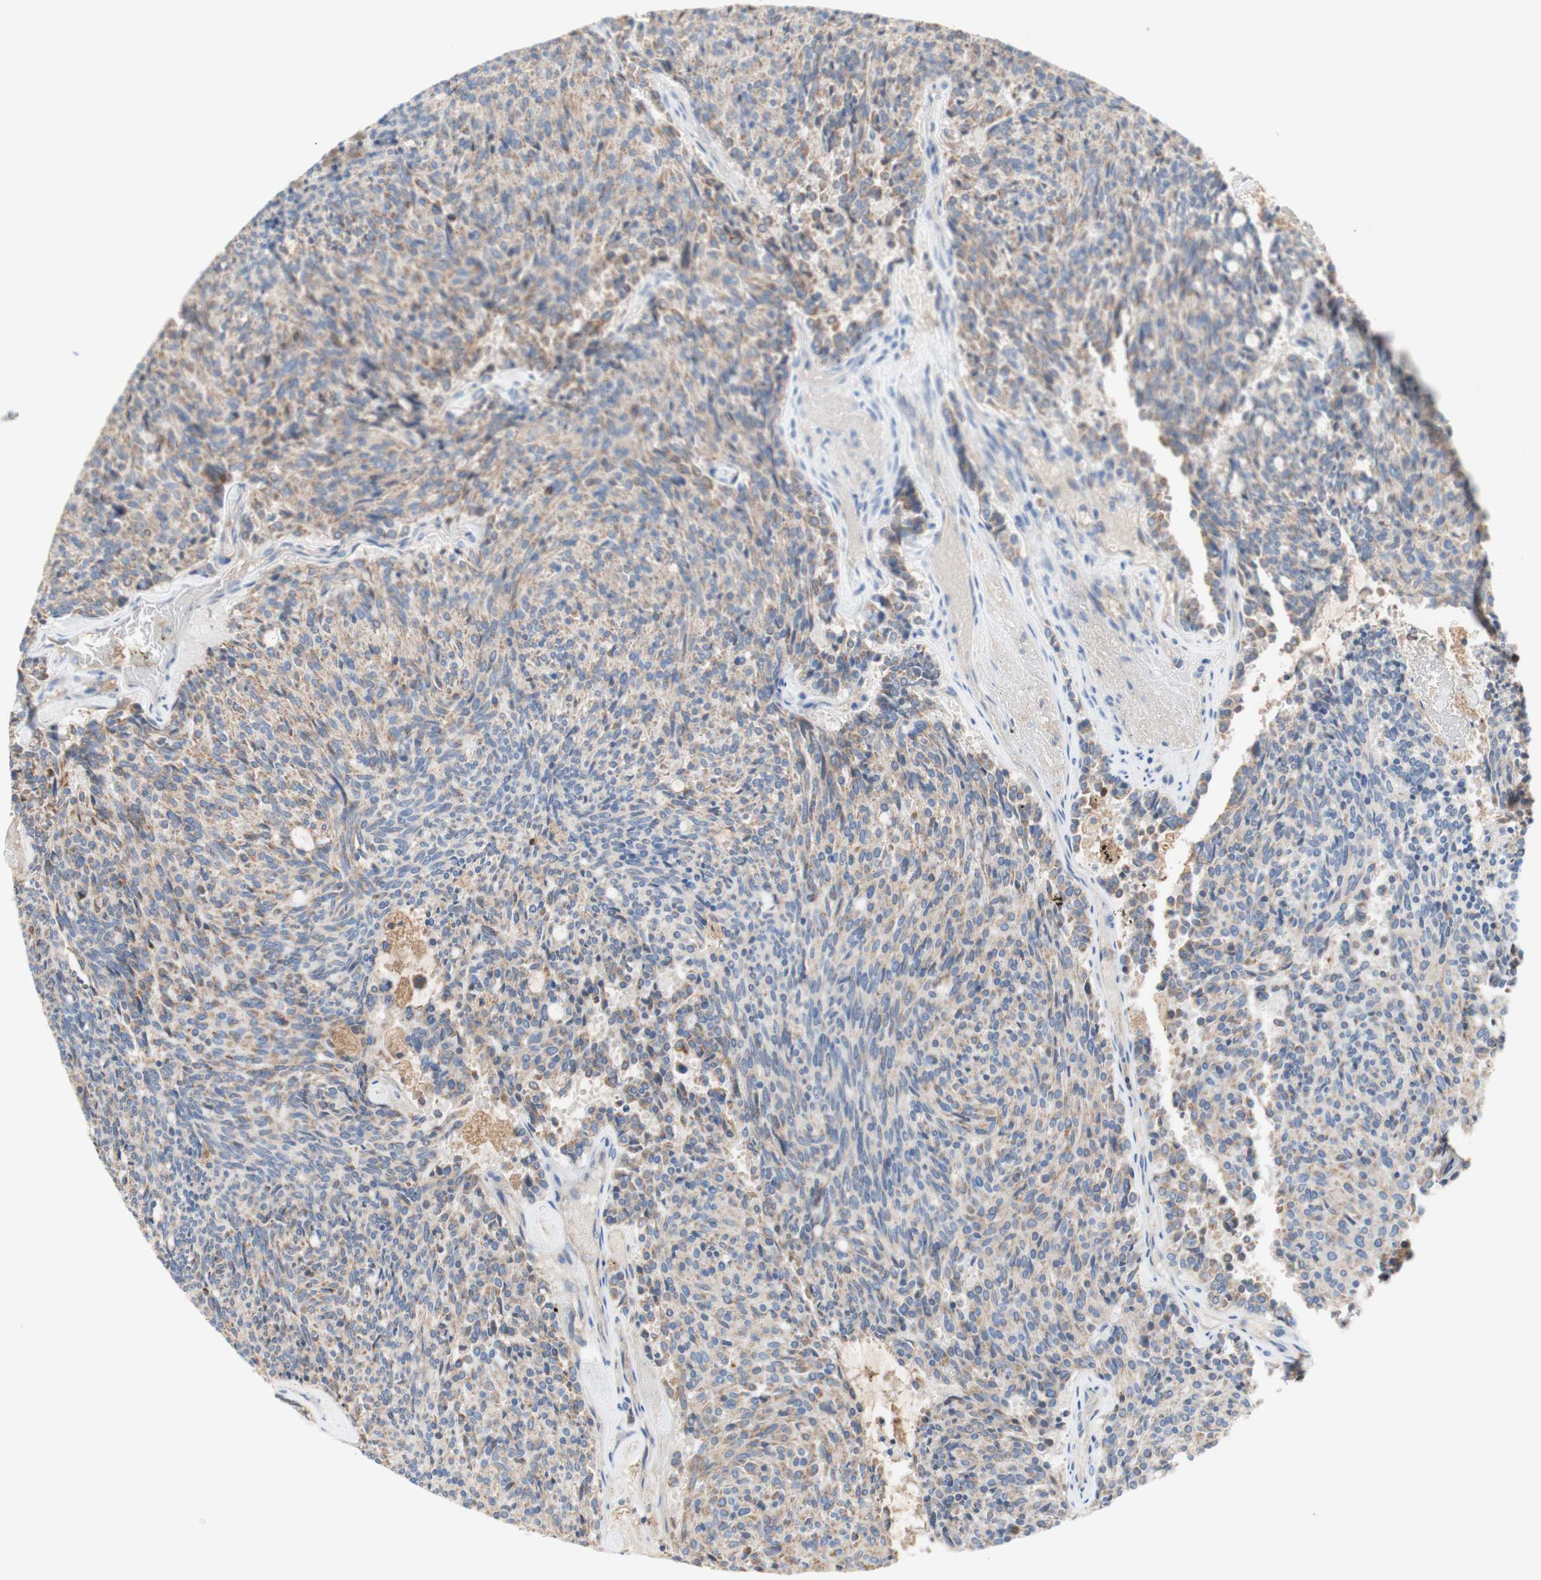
{"staining": {"intensity": "weak", "quantity": "25%-75%", "location": "cytoplasmic/membranous"}, "tissue": "carcinoid", "cell_type": "Tumor cells", "image_type": "cancer", "snomed": [{"axis": "morphology", "description": "Carcinoid, malignant, NOS"}, {"axis": "topography", "description": "Pancreas"}], "caption": "This image exhibits IHC staining of carcinoid, with low weak cytoplasmic/membranous expression in about 25%-75% of tumor cells.", "gene": "SDHB", "patient": {"sex": "female", "age": 54}}